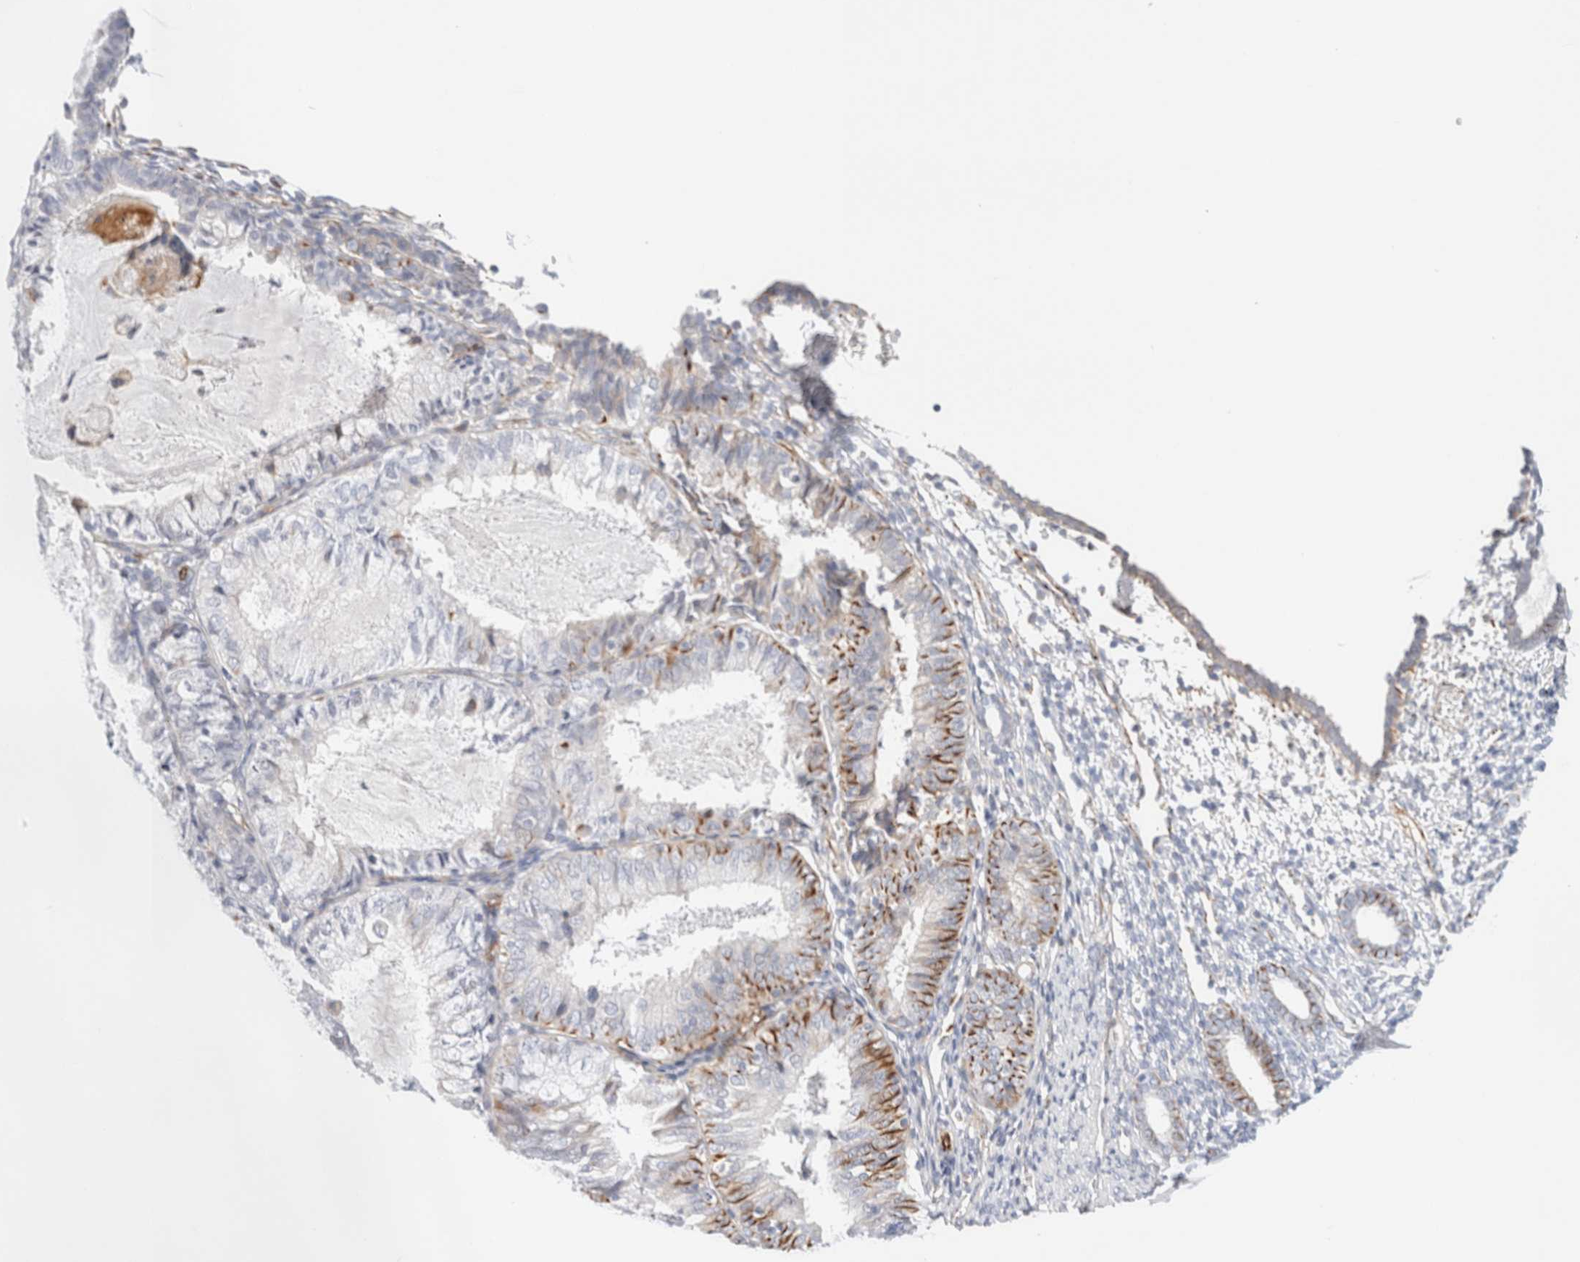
{"staining": {"intensity": "negative", "quantity": "none", "location": "none"}, "tissue": "endometrium", "cell_type": "Cells in endometrial stroma", "image_type": "normal", "snomed": [{"axis": "morphology", "description": "Normal tissue, NOS"}, {"axis": "morphology", "description": "Adenocarcinoma, NOS"}, {"axis": "topography", "description": "Endometrium"}], "caption": "Cells in endometrial stroma show no significant protein positivity in benign endometrium. (Stains: DAB (3,3'-diaminobenzidine) immunohistochemistry (IHC) with hematoxylin counter stain, Microscopy: brightfield microscopy at high magnification).", "gene": "SLC25A48", "patient": {"sex": "female", "age": 57}}